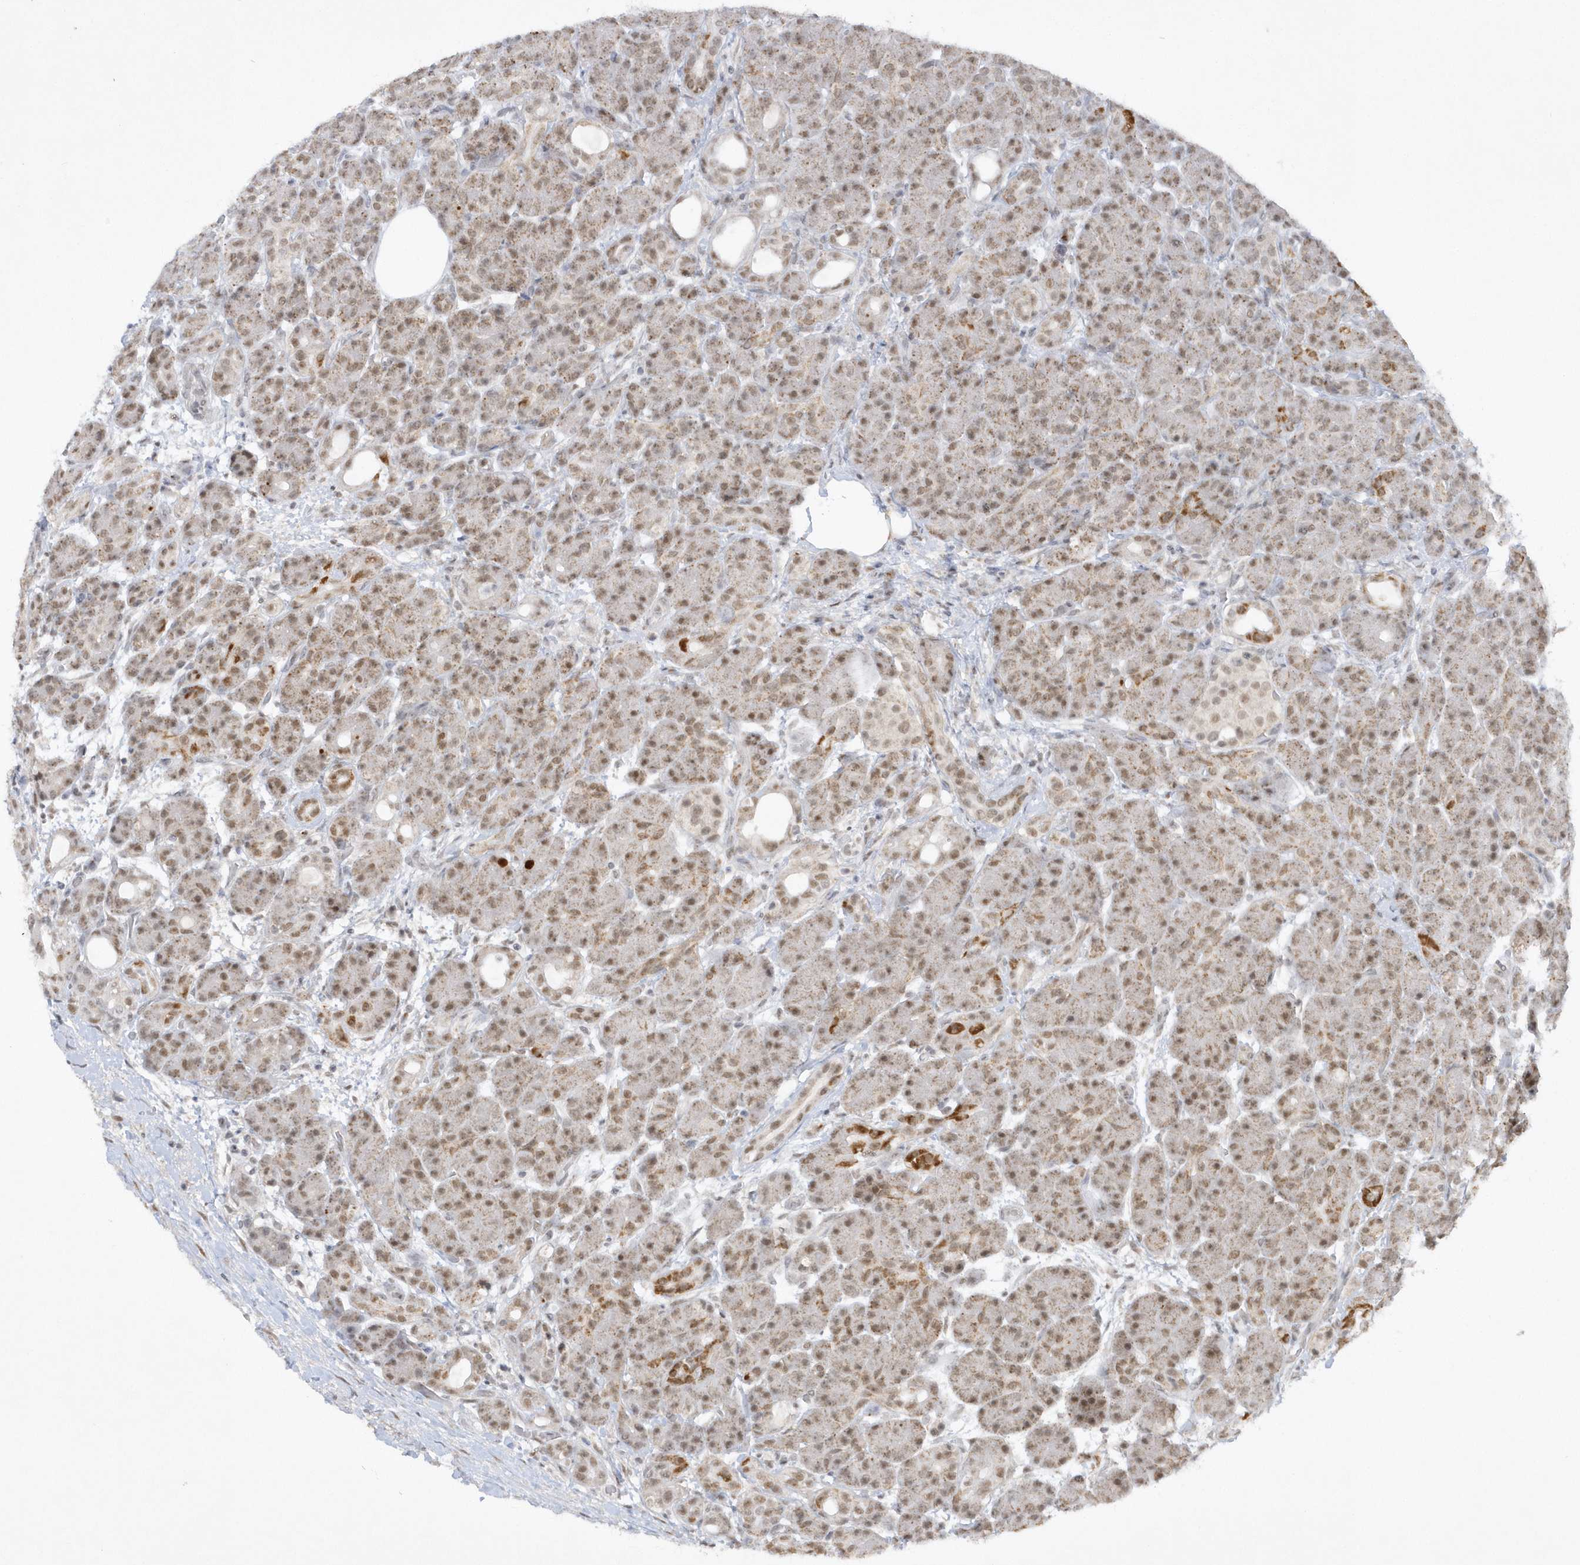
{"staining": {"intensity": "moderate", "quantity": ">75%", "location": "cytoplasmic/membranous,nuclear"}, "tissue": "pancreas", "cell_type": "Exocrine glandular cells", "image_type": "normal", "snomed": [{"axis": "morphology", "description": "Normal tissue, NOS"}, {"axis": "topography", "description": "Pancreas"}], "caption": "A brown stain highlights moderate cytoplasmic/membranous,nuclear staining of a protein in exocrine glandular cells of normal human pancreas.", "gene": "CPSF3", "patient": {"sex": "male", "age": 63}}